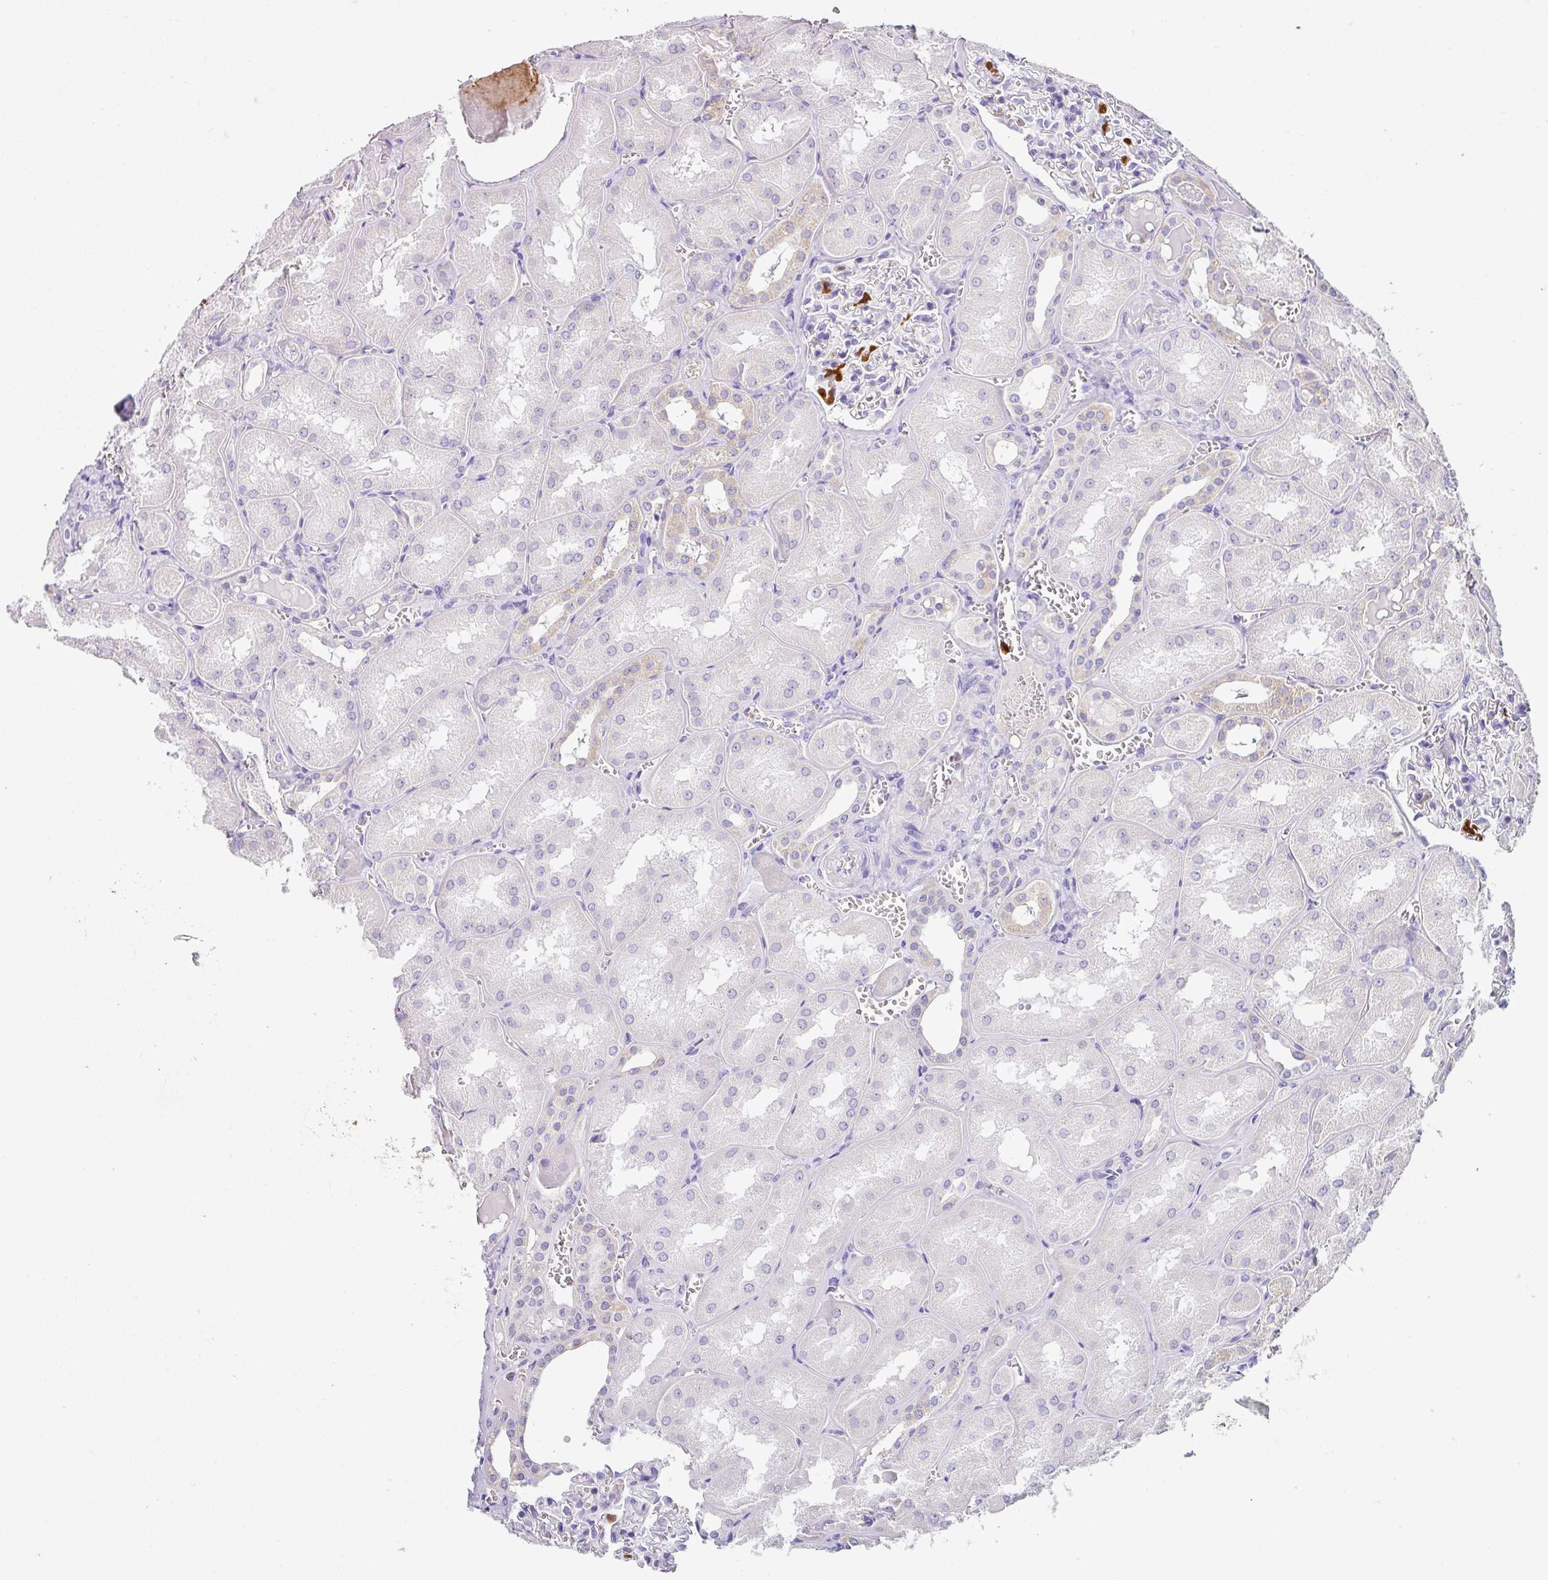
{"staining": {"intensity": "negative", "quantity": "none", "location": "none"}, "tissue": "kidney", "cell_type": "Cells in glomeruli", "image_type": "normal", "snomed": [{"axis": "morphology", "description": "Normal tissue, NOS"}, {"axis": "topography", "description": "Kidney"}], "caption": "This micrograph is of unremarkable kidney stained with immunohistochemistry (IHC) to label a protein in brown with the nuclei are counter-stained blue. There is no staining in cells in glomeruli. (Stains: DAB immunohistochemistry with hematoxylin counter stain, Microscopy: brightfield microscopy at high magnification).", "gene": "SH2D3C", "patient": {"sex": "male", "age": 61}}